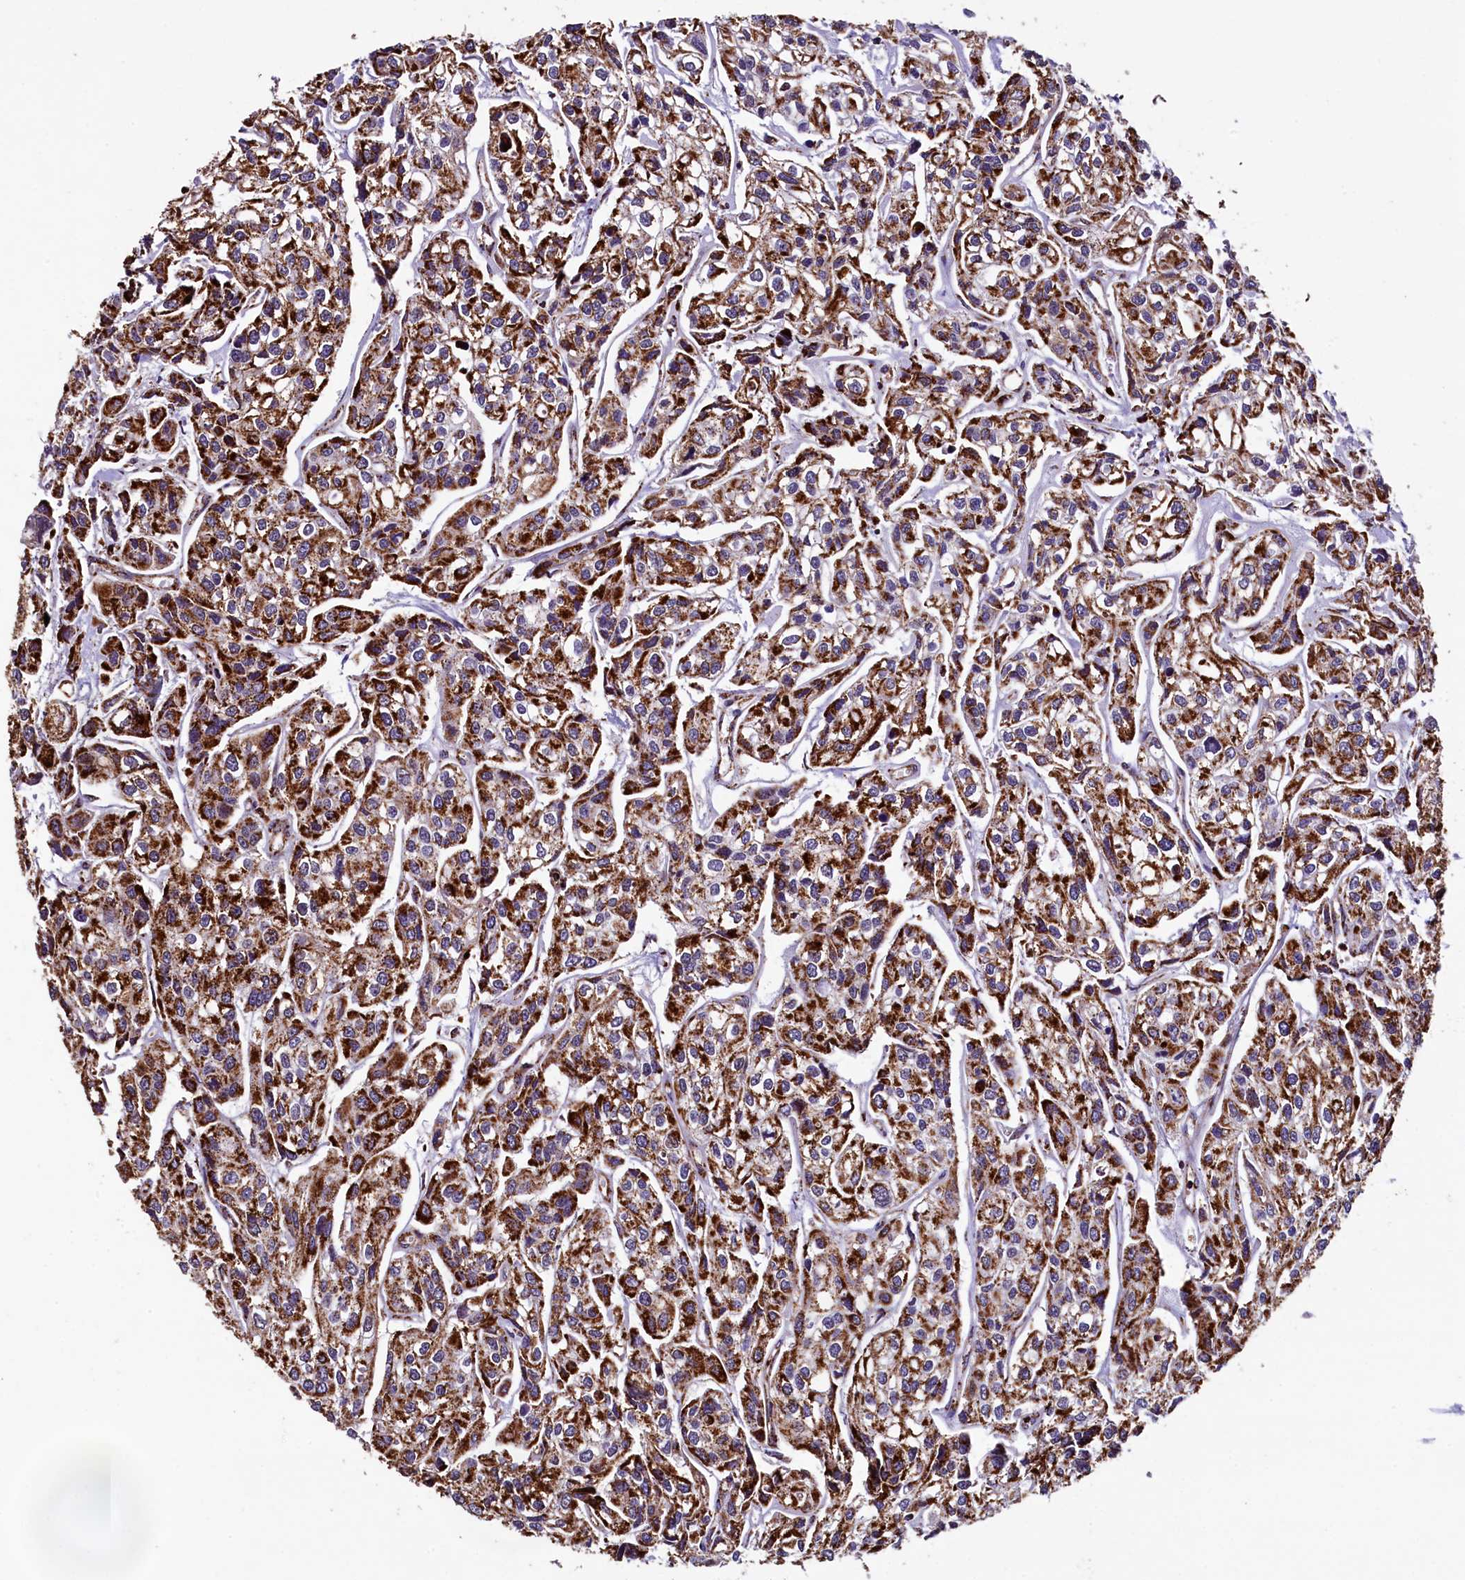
{"staining": {"intensity": "strong", "quantity": "25%-75%", "location": "cytoplasmic/membranous"}, "tissue": "urothelial cancer", "cell_type": "Tumor cells", "image_type": "cancer", "snomed": [{"axis": "morphology", "description": "Urothelial carcinoma, High grade"}, {"axis": "topography", "description": "Urinary bladder"}], "caption": "High-grade urothelial carcinoma was stained to show a protein in brown. There is high levels of strong cytoplasmic/membranous staining in approximately 25%-75% of tumor cells. (DAB IHC, brown staining for protein, blue staining for nuclei).", "gene": "KLC2", "patient": {"sex": "male", "age": 67}}